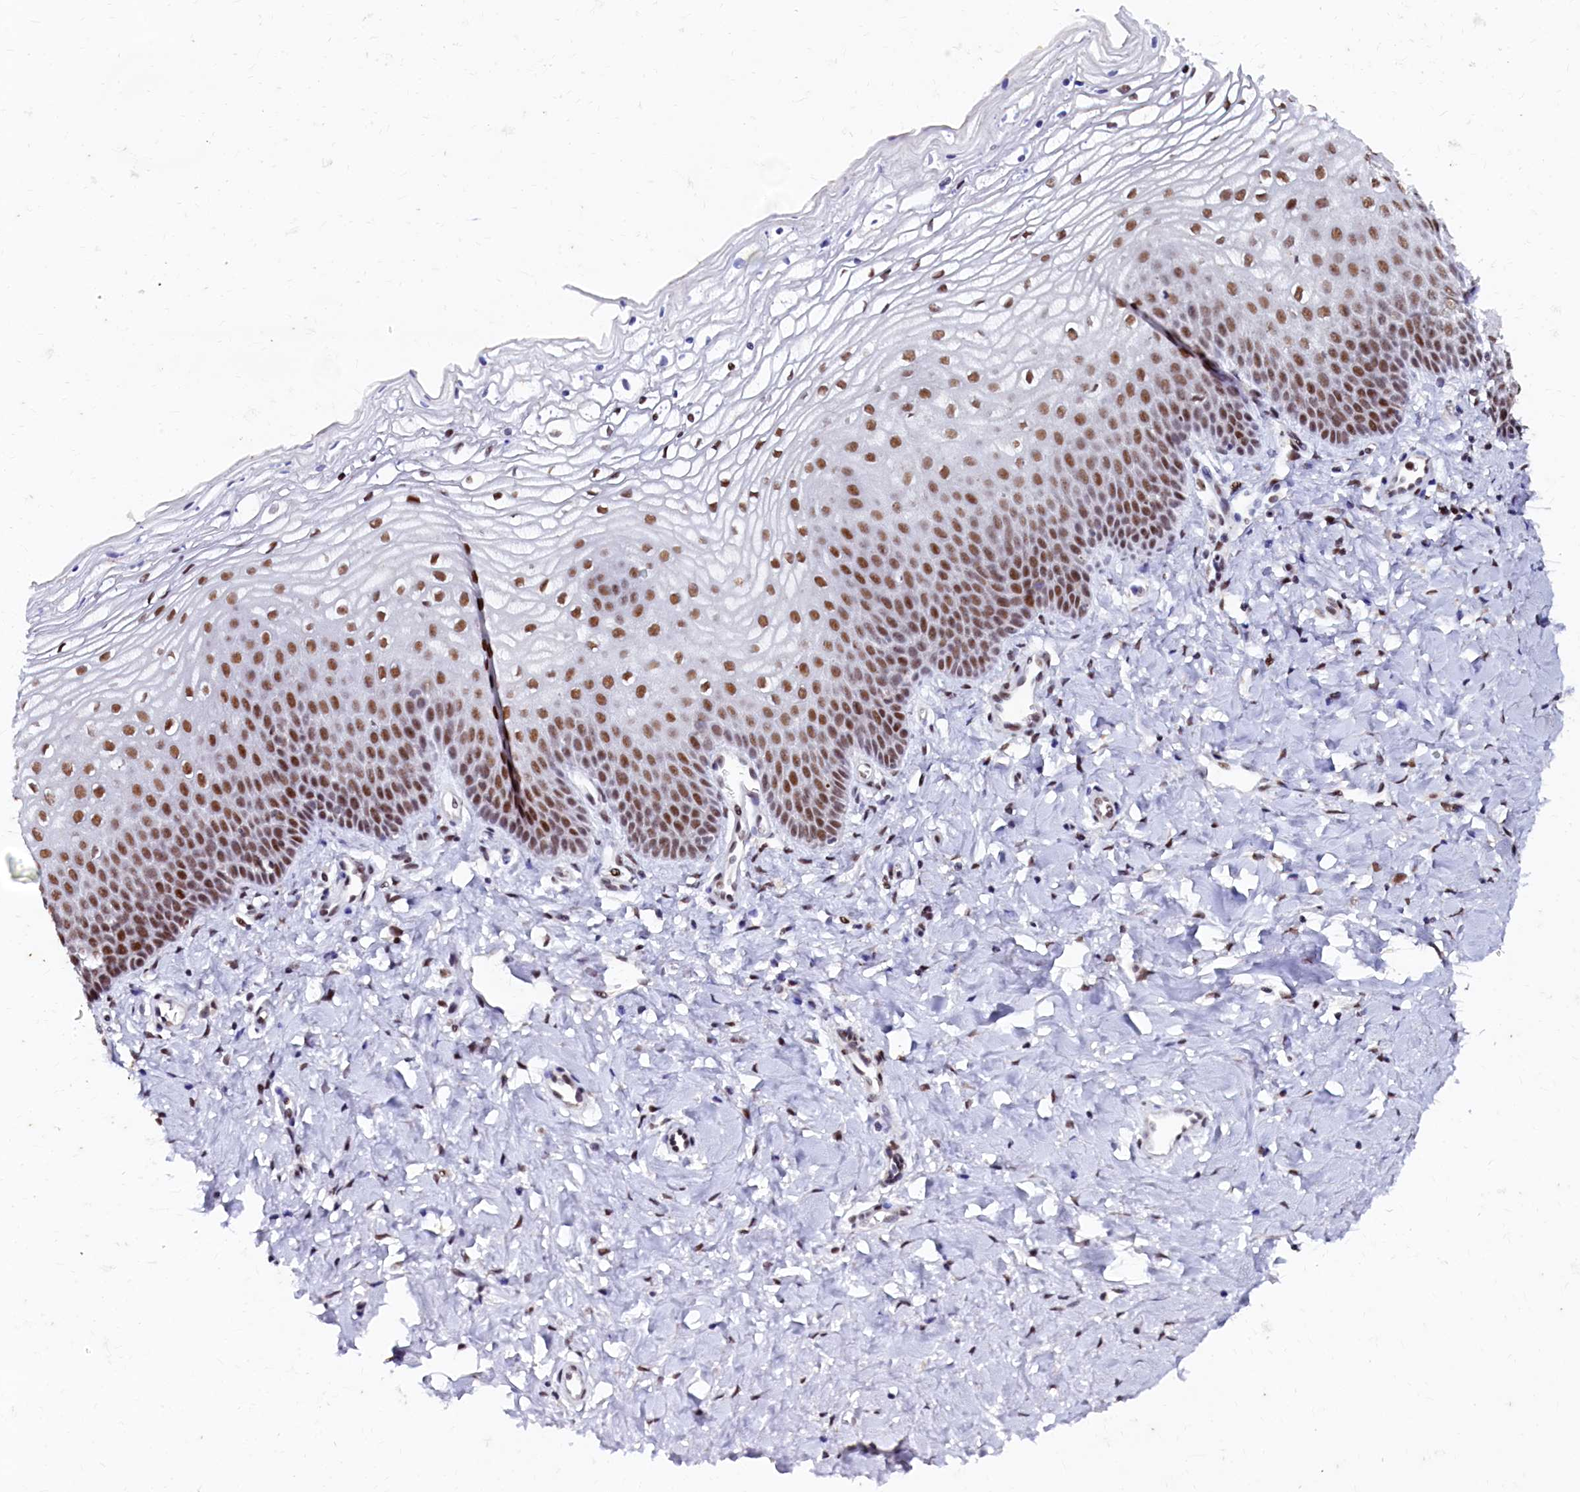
{"staining": {"intensity": "strong", "quantity": ">75%", "location": "nuclear"}, "tissue": "vagina", "cell_type": "Squamous epithelial cells", "image_type": "normal", "snomed": [{"axis": "morphology", "description": "Normal tissue, NOS"}, {"axis": "topography", "description": "Vagina"}], "caption": "Immunohistochemical staining of benign human vagina exhibits >75% levels of strong nuclear protein expression in about >75% of squamous epithelial cells.", "gene": "CPSF7", "patient": {"sex": "female", "age": 68}}